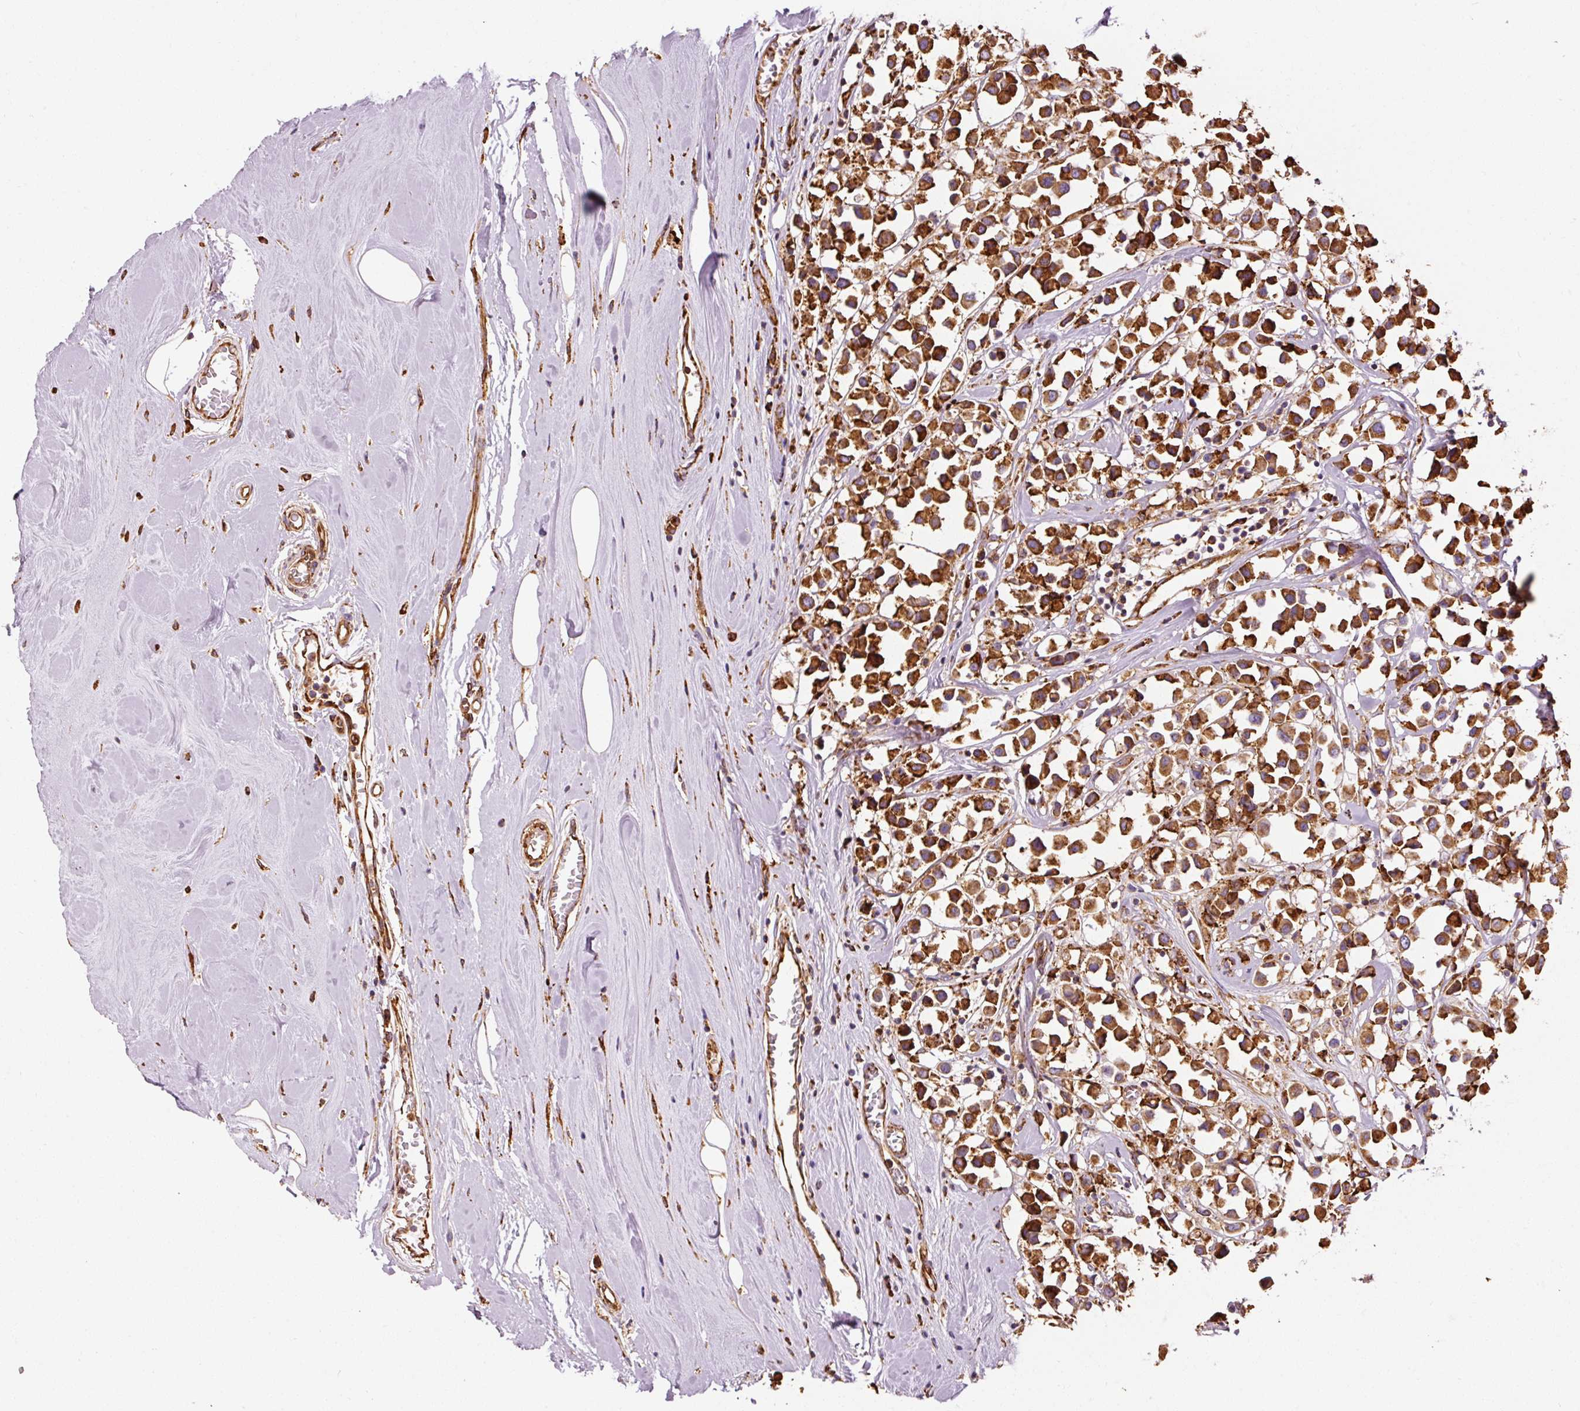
{"staining": {"intensity": "strong", "quantity": ">75%", "location": "cytoplasmic/membranous"}, "tissue": "breast cancer", "cell_type": "Tumor cells", "image_type": "cancer", "snomed": [{"axis": "morphology", "description": "Duct carcinoma"}, {"axis": "topography", "description": "Breast"}], "caption": "This micrograph shows breast cancer (intraductal carcinoma) stained with immunohistochemistry (IHC) to label a protein in brown. The cytoplasmic/membranous of tumor cells show strong positivity for the protein. Nuclei are counter-stained blue.", "gene": "KLC1", "patient": {"sex": "female", "age": 61}}